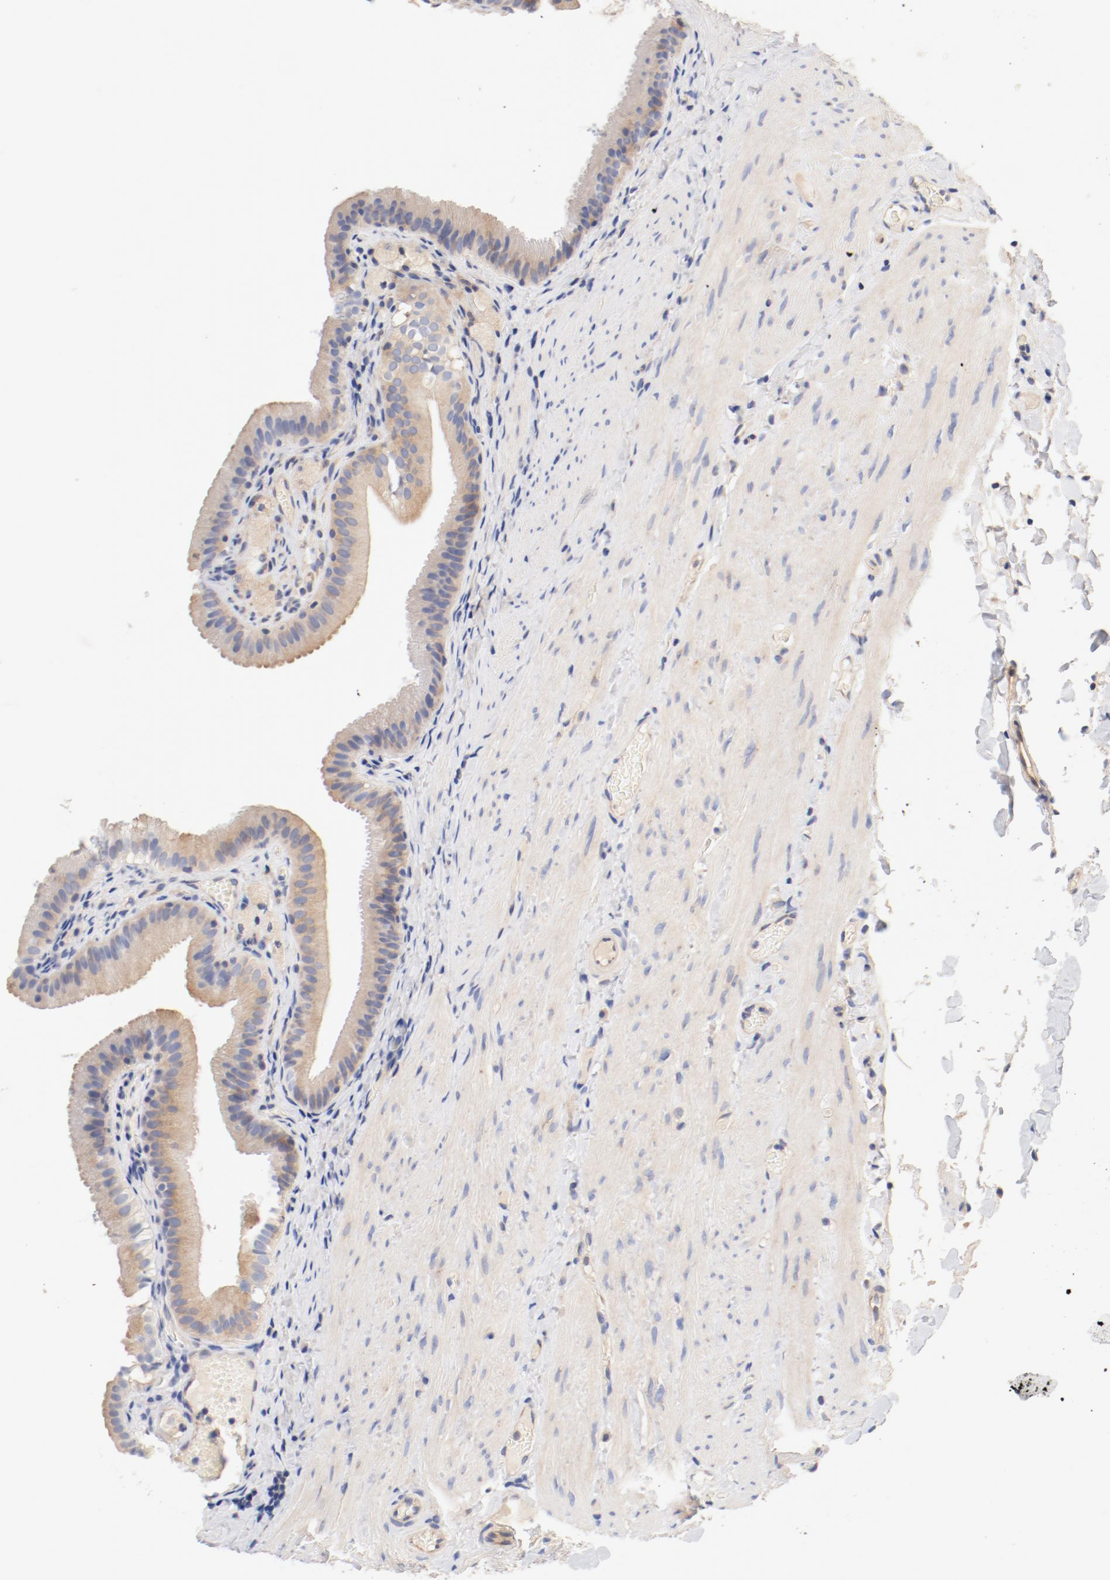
{"staining": {"intensity": "weak", "quantity": ">75%", "location": "cytoplasmic/membranous"}, "tissue": "gallbladder", "cell_type": "Glandular cells", "image_type": "normal", "snomed": [{"axis": "morphology", "description": "Normal tissue, NOS"}, {"axis": "topography", "description": "Gallbladder"}], "caption": "Immunohistochemistry (IHC) staining of unremarkable gallbladder, which reveals low levels of weak cytoplasmic/membranous staining in about >75% of glandular cells indicating weak cytoplasmic/membranous protein expression. The staining was performed using DAB (brown) for protein detection and nuclei were counterstained in hematoxylin (blue).", "gene": "DYNC1H1", "patient": {"sex": "female", "age": 24}}